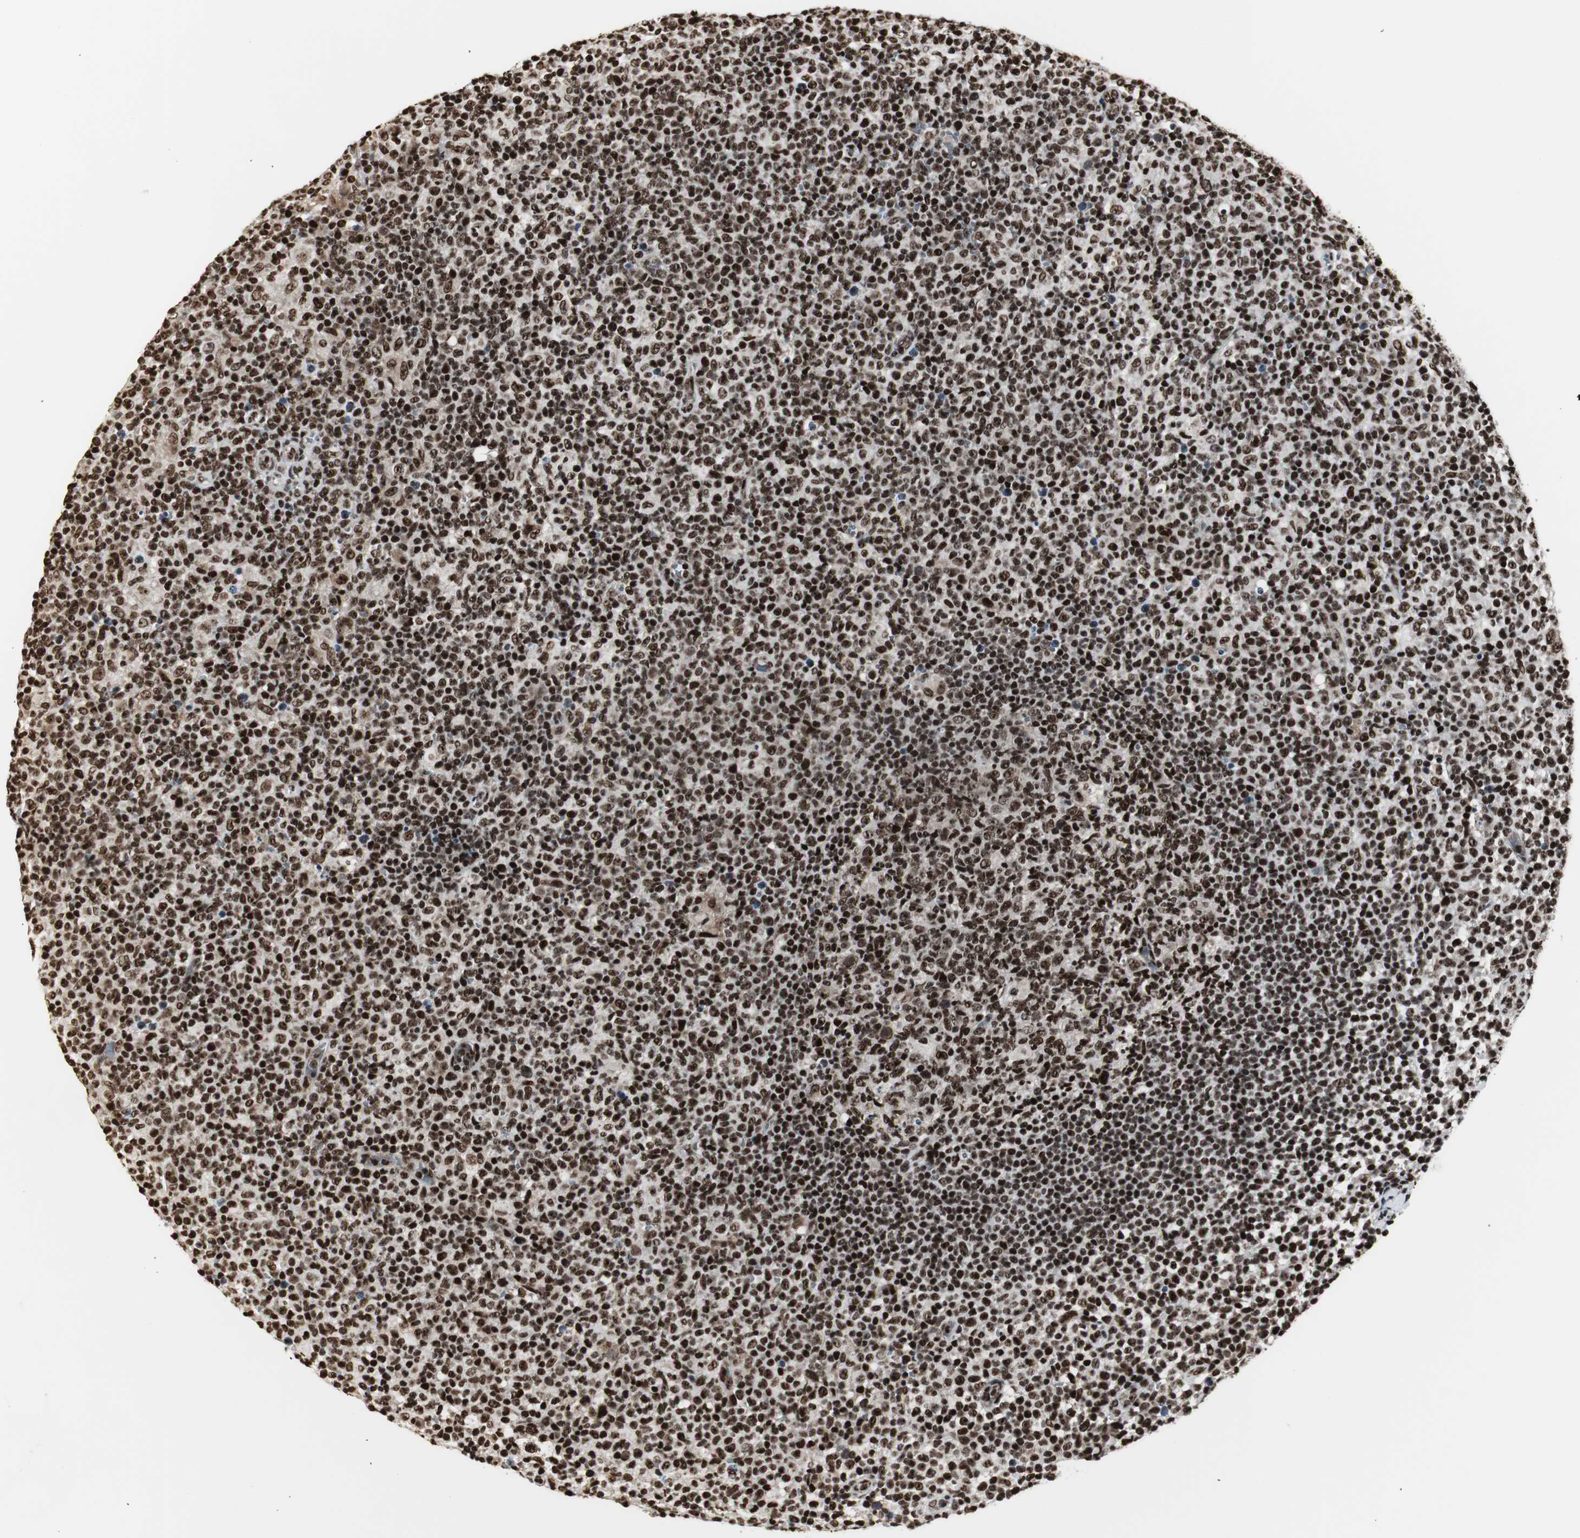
{"staining": {"intensity": "strong", "quantity": ">75%", "location": "nuclear"}, "tissue": "lymph node", "cell_type": "Germinal center cells", "image_type": "normal", "snomed": [{"axis": "morphology", "description": "Normal tissue, NOS"}, {"axis": "morphology", "description": "Inflammation, NOS"}, {"axis": "topography", "description": "Lymph node"}], "caption": "Protein staining by immunohistochemistry (IHC) reveals strong nuclear staining in about >75% of germinal center cells in unremarkable lymph node.", "gene": "PARN", "patient": {"sex": "male", "age": 55}}